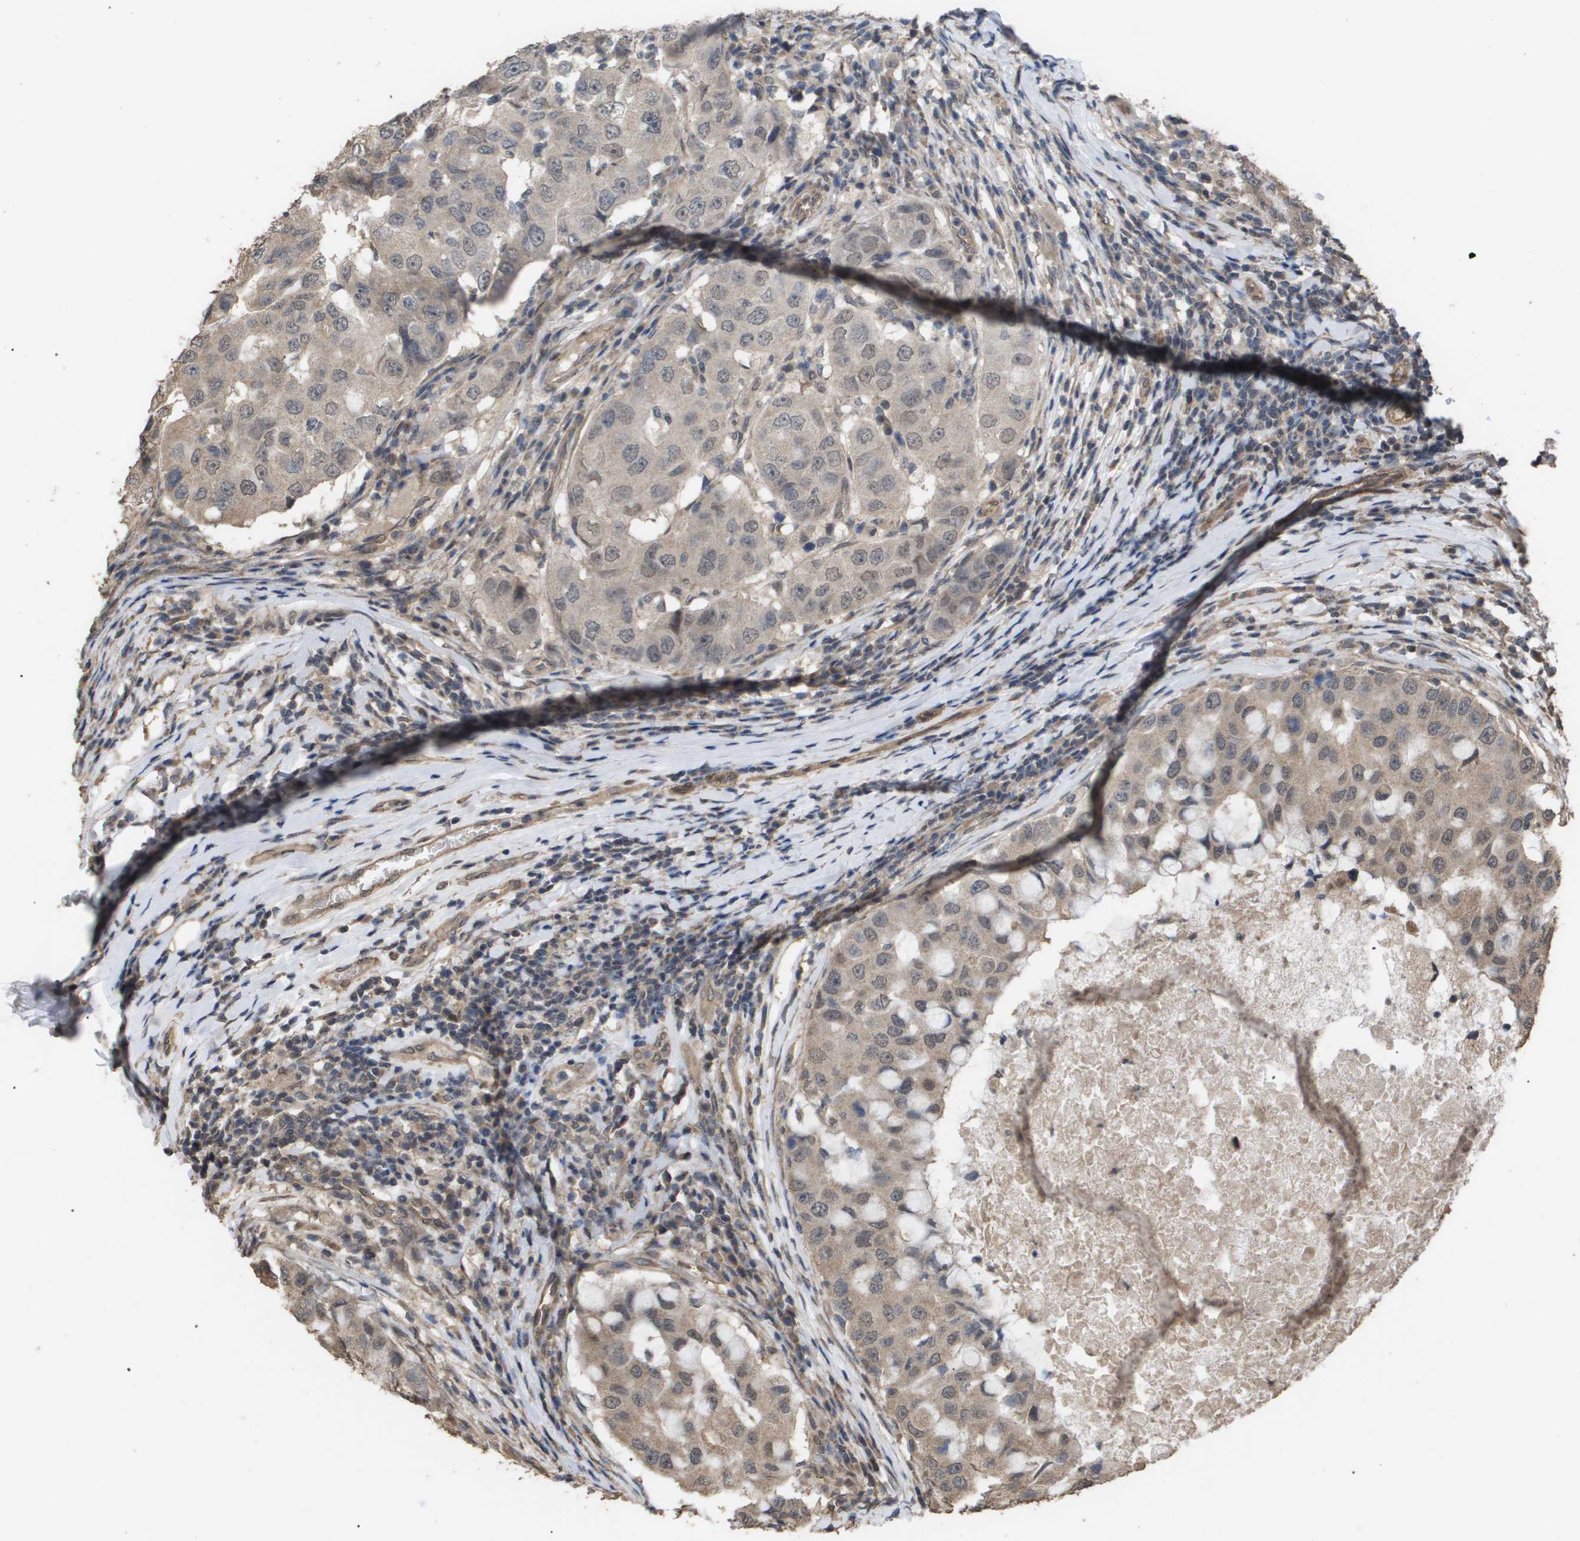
{"staining": {"intensity": "weak", "quantity": "25%-75%", "location": "cytoplasmic/membranous"}, "tissue": "breast cancer", "cell_type": "Tumor cells", "image_type": "cancer", "snomed": [{"axis": "morphology", "description": "Duct carcinoma"}, {"axis": "topography", "description": "Breast"}], "caption": "This micrograph reveals breast infiltrating ductal carcinoma stained with IHC to label a protein in brown. The cytoplasmic/membranous of tumor cells show weak positivity for the protein. Nuclei are counter-stained blue.", "gene": "CUL5", "patient": {"sex": "female", "age": 27}}